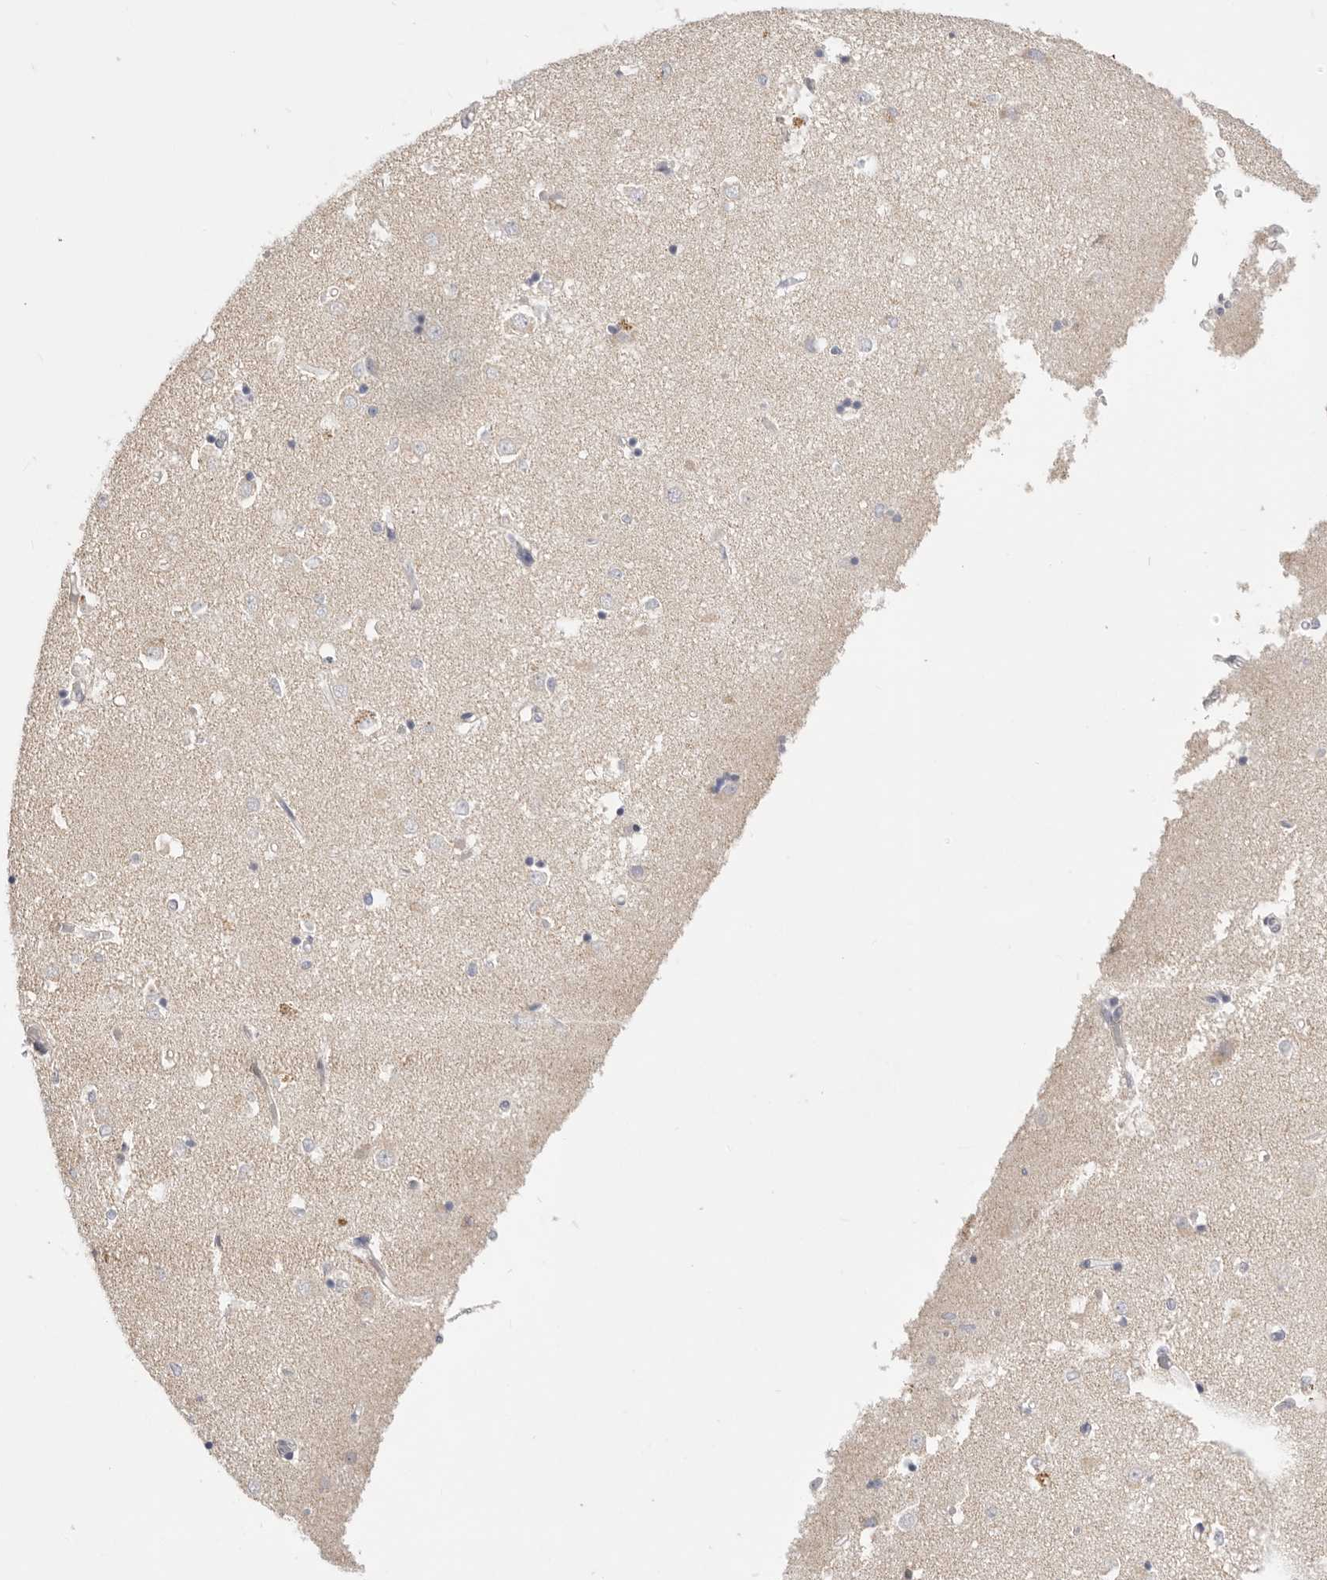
{"staining": {"intensity": "negative", "quantity": "none", "location": "none"}, "tissue": "caudate", "cell_type": "Glial cells", "image_type": "normal", "snomed": [{"axis": "morphology", "description": "Normal tissue, NOS"}, {"axis": "topography", "description": "Lateral ventricle wall"}], "caption": "DAB (3,3'-diaminobenzidine) immunohistochemical staining of benign caudate demonstrates no significant positivity in glial cells. Brightfield microscopy of immunohistochemistry (IHC) stained with DAB (3,3'-diaminobenzidine) (brown) and hematoxylin (blue), captured at high magnification.", "gene": "USH1C", "patient": {"sex": "male", "age": 45}}